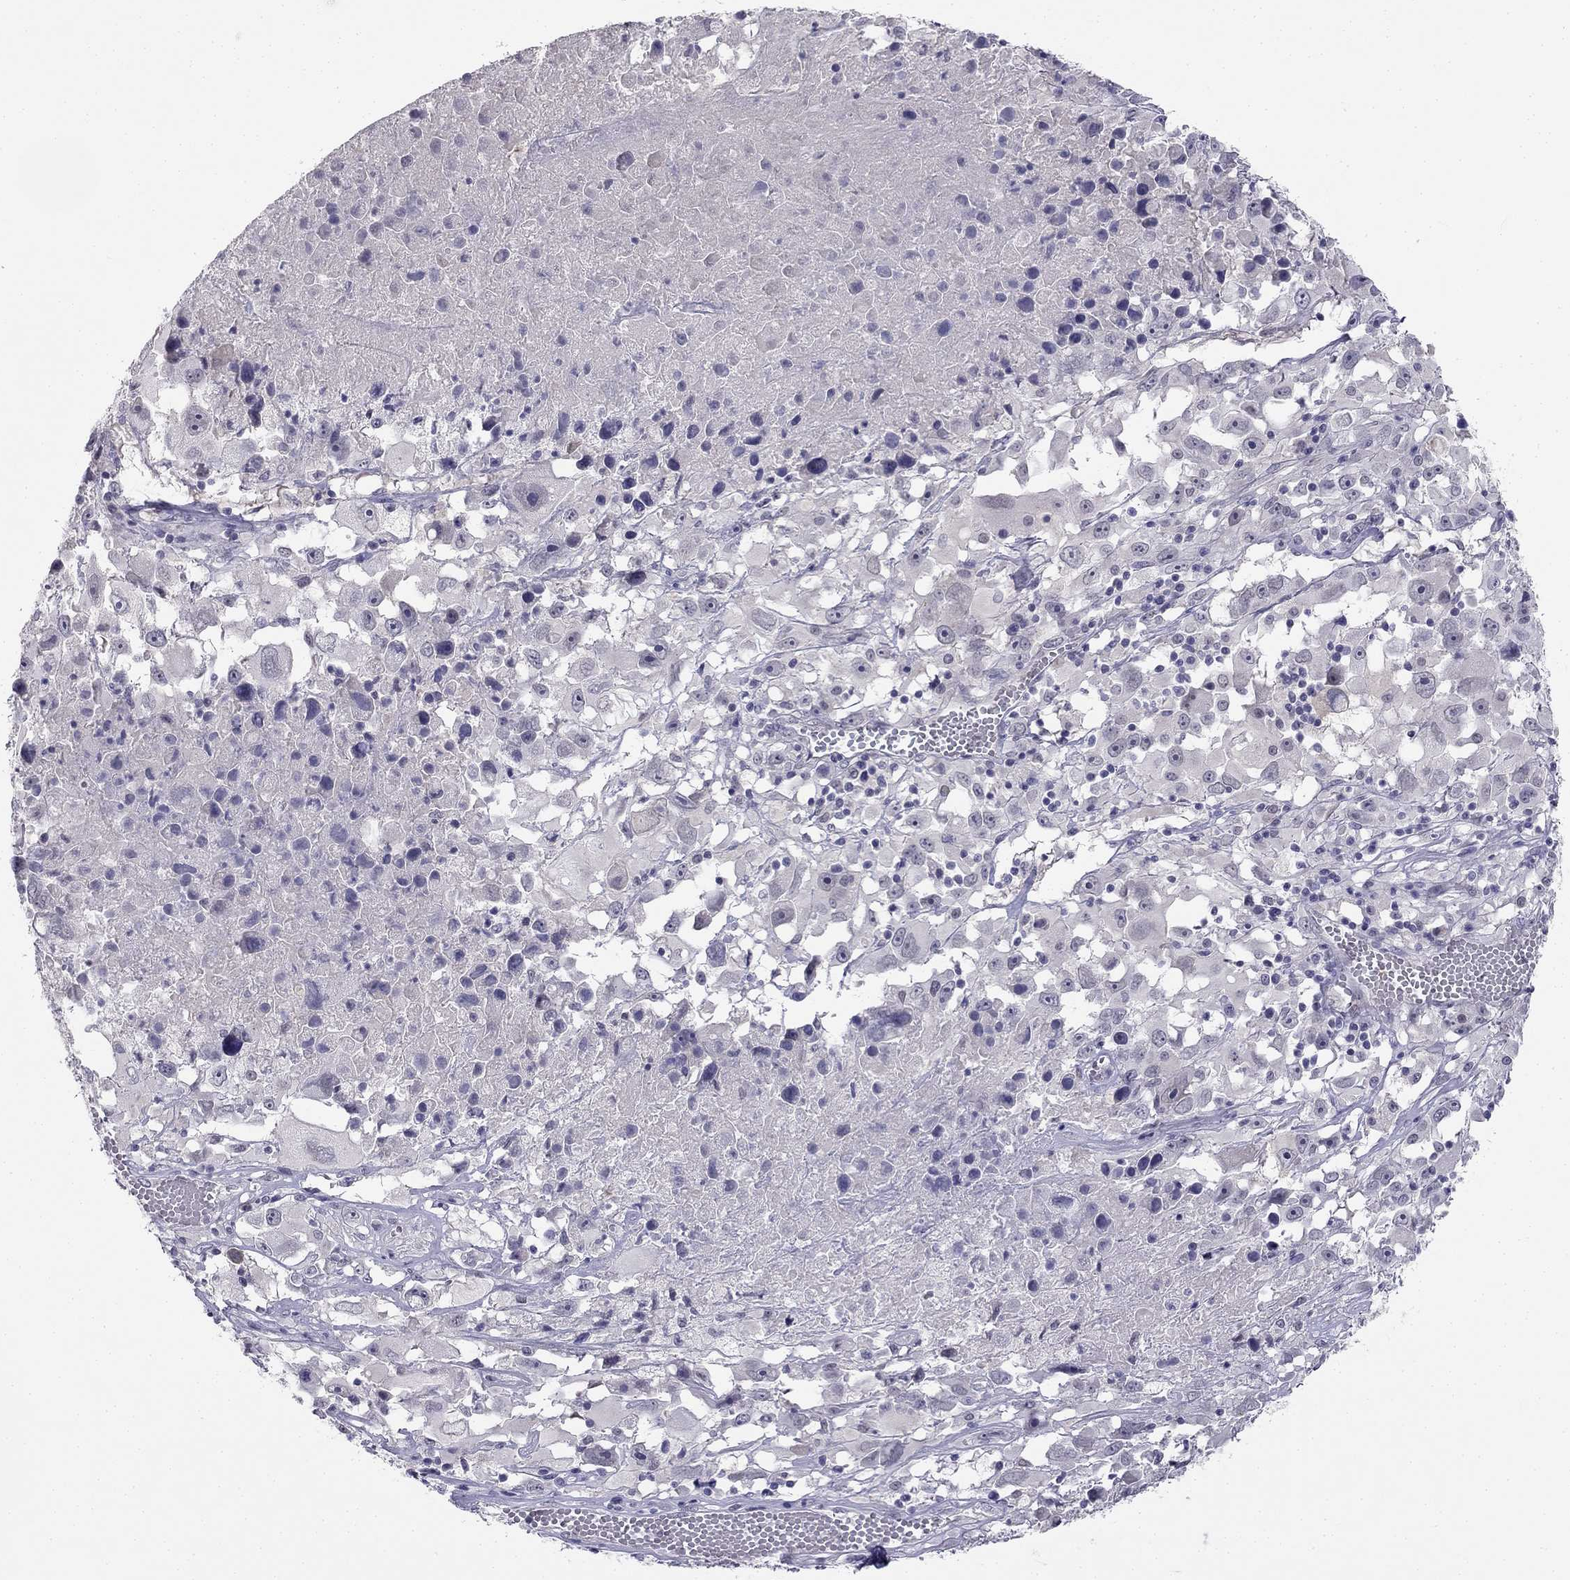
{"staining": {"intensity": "negative", "quantity": "none", "location": "none"}, "tissue": "melanoma", "cell_type": "Tumor cells", "image_type": "cancer", "snomed": [{"axis": "morphology", "description": "Malignant melanoma, Metastatic site"}, {"axis": "topography", "description": "Soft tissue"}], "caption": "An IHC photomicrograph of malignant melanoma (metastatic site) is shown. There is no staining in tumor cells of malignant melanoma (metastatic site).", "gene": "C16orf89", "patient": {"sex": "male", "age": 50}}